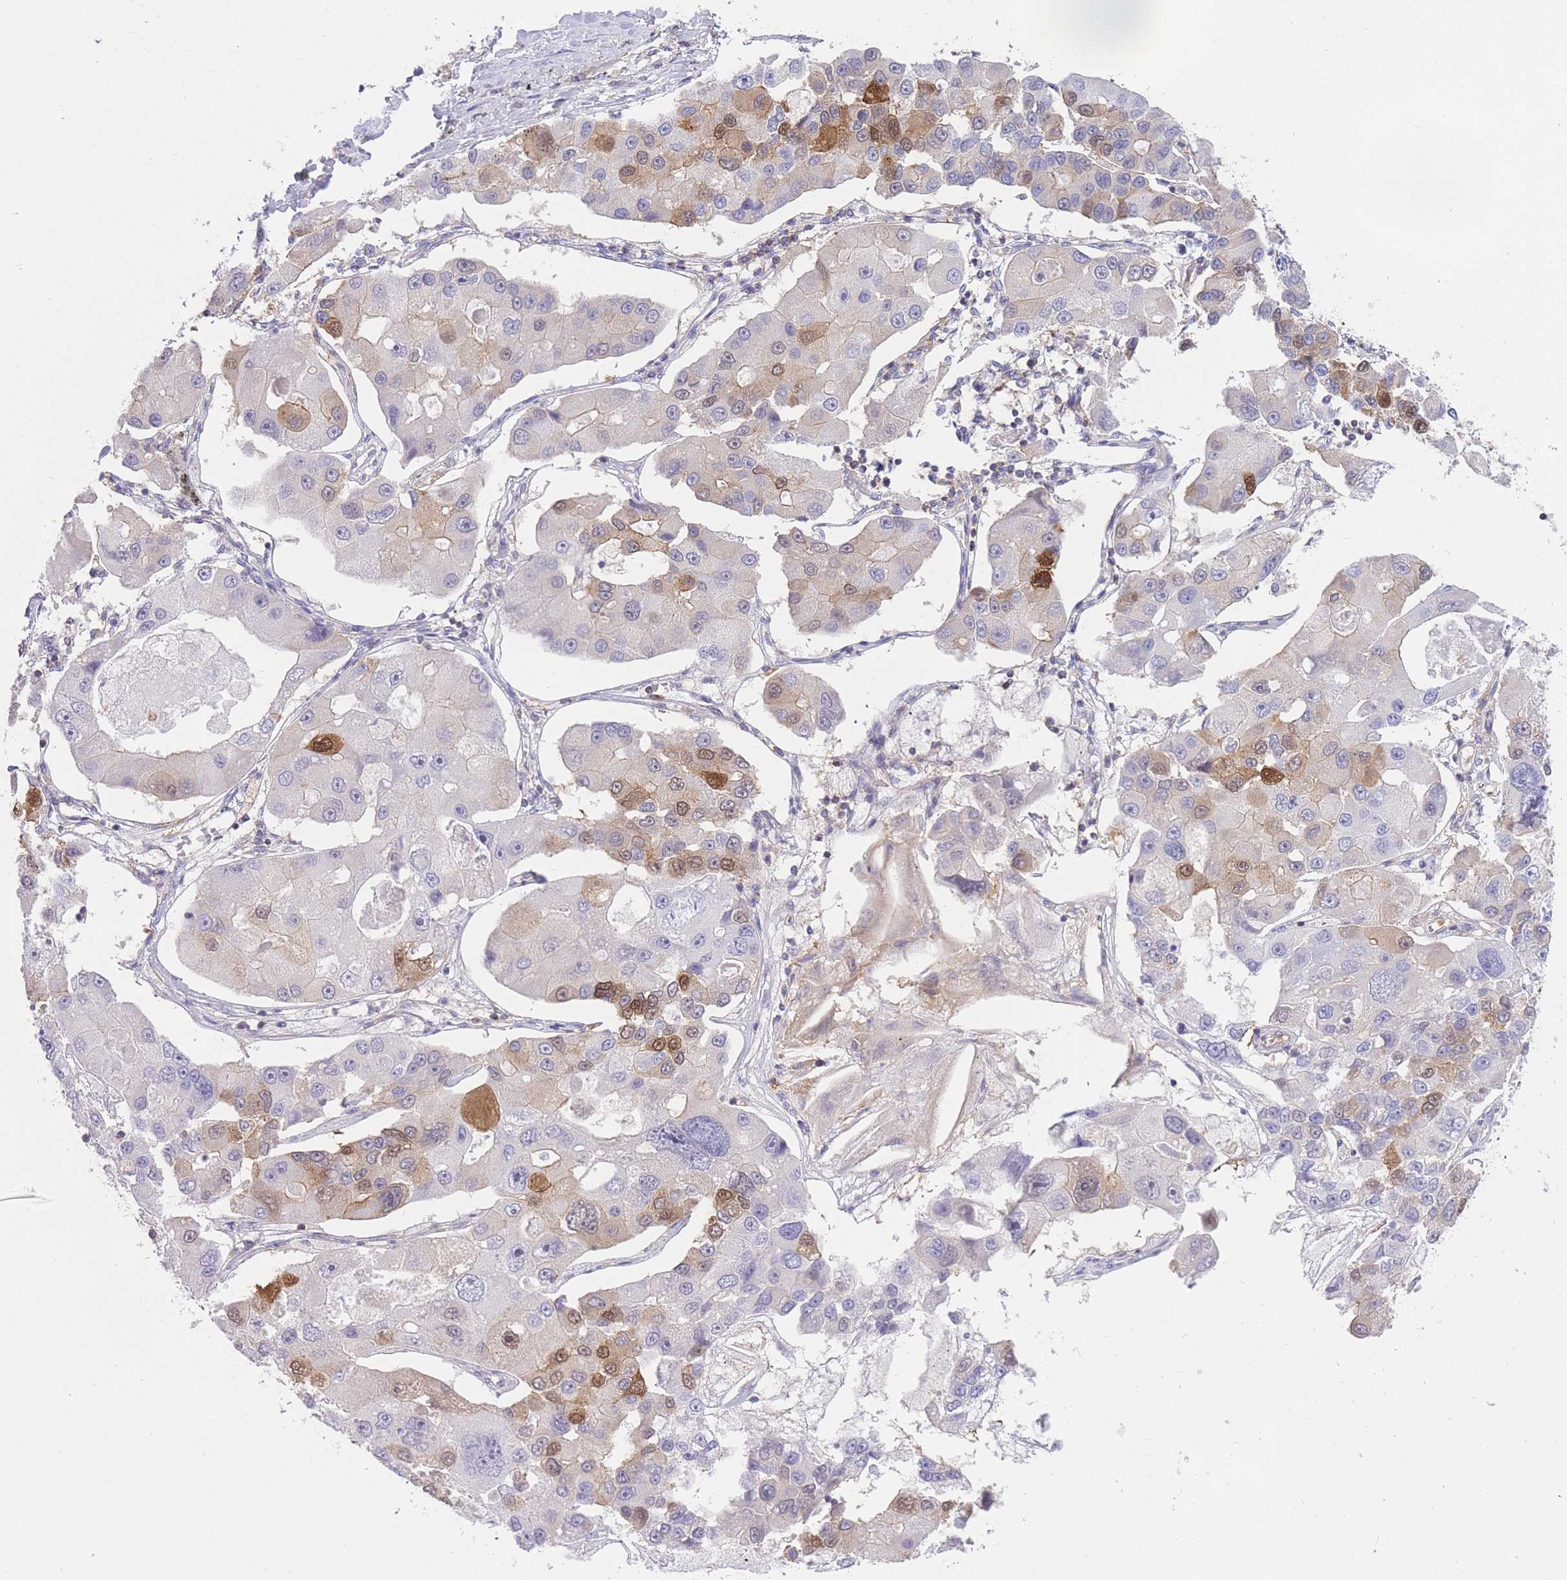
{"staining": {"intensity": "moderate", "quantity": "<25%", "location": "cytoplasmic/membranous,nuclear"}, "tissue": "lung cancer", "cell_type": "Tumor cells", "image_type": "cancer", "snomed": [{"axis": "morphology", "description": "Adenocarcinoma, NOS"}, {"axis": "topography", "description": "Lung"}], "caption": "About <25% of tumor cells in lung cancer (adenocarcinoma) demonstrate moderate cytoplasmic/membranous and nuclear protein expression as visualized by brown immunohistochemical staining.", "gene": "PRKAR1A", "patient": {"sex": "female", "age": 54}}